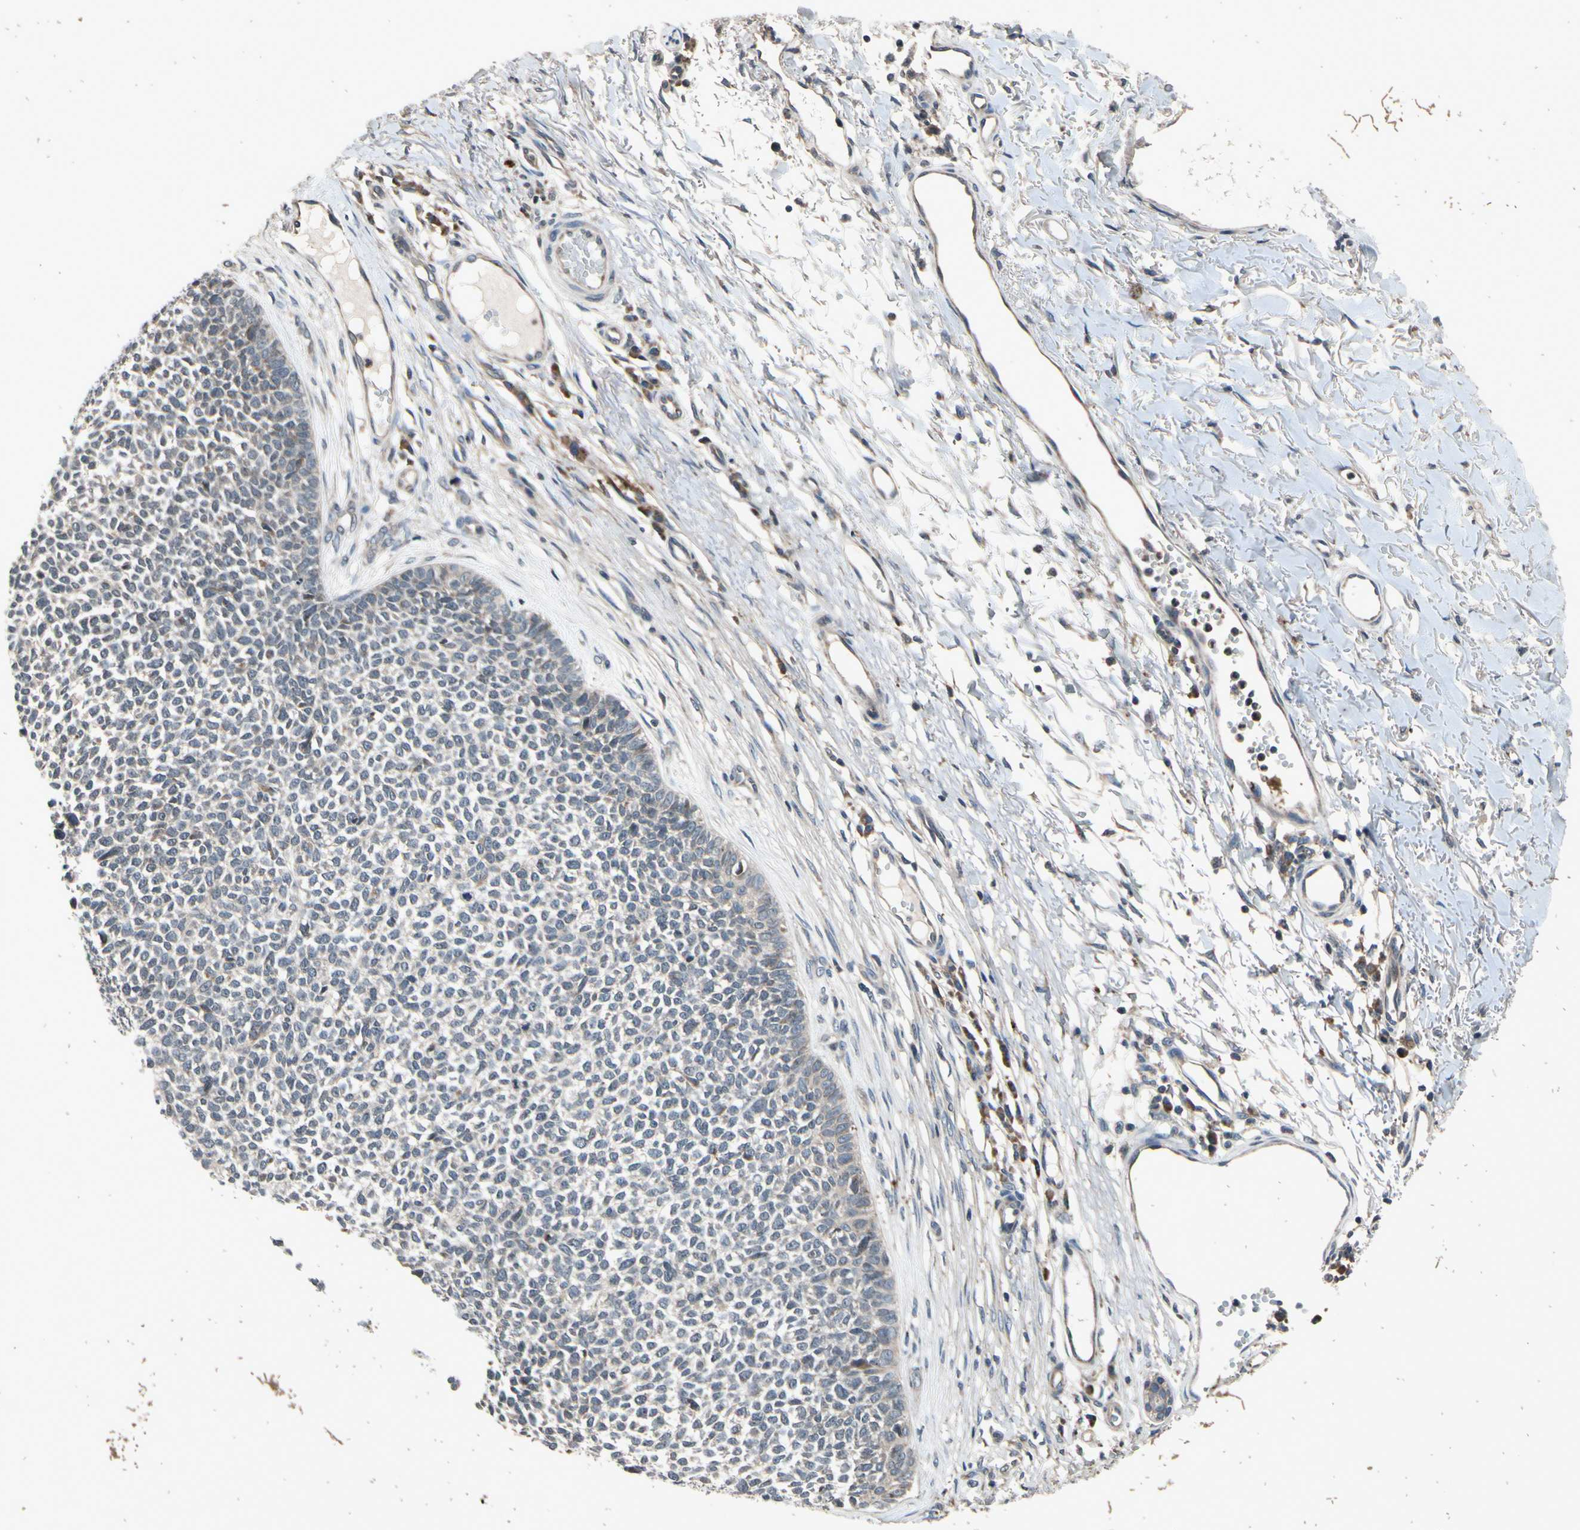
{"staining": {"intensity": "negative", "quantity": "none", "location": "none"}, "tissue": "skin cancer", "cell_type": "Tumor cells", "image_type": "cancer", "snomed": [{"axis": "morphology", "description": "Basal cell carcinoma"}, {"axis": "topography", "description": "Skin"}], "caption": "Photomicrograph shows no protein staining in tumor cells of basal cell carcinoma (skin) tissue.", "gene": "MBTPS2", "patient": {"sex": "female", "age": 84}}